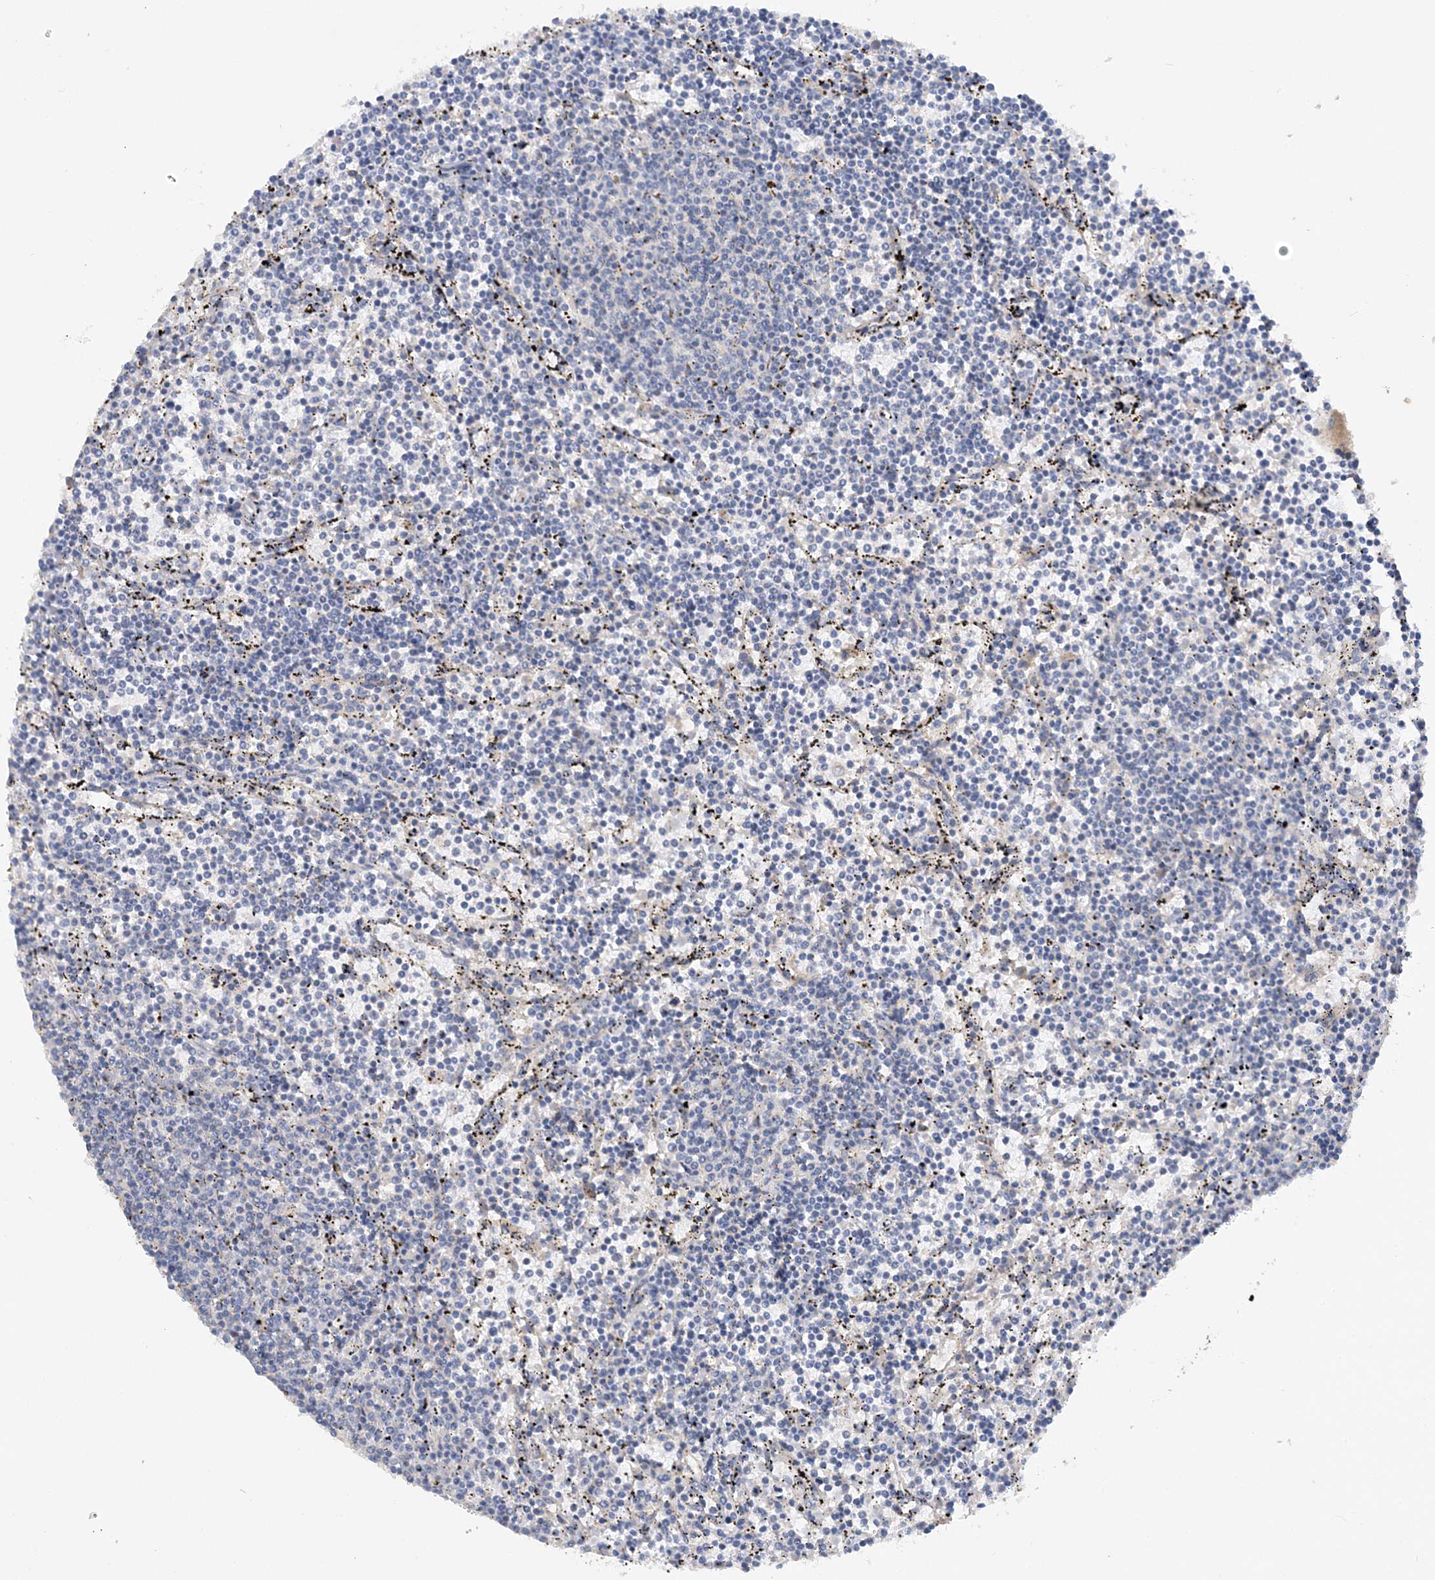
{"staining": {"intensity": "negative", "quantity": "none", "location": "none"}, "tissue": "lymphoma", "cell_type": "Tumor cells", "image_type": "cancer", "snomed": [{"axis": "morphology", "description": "Malignant lymphoma, non-Hodgkin's type, Low grade"}, {"axis": "topography", "description": "Spleen"}], "caption": "Immunohistochemical staining of lymphoma exhibits no significant positivity in tumor cells.", "gene": "GRINA", "patient": {"sex": "female", "age": 50}}